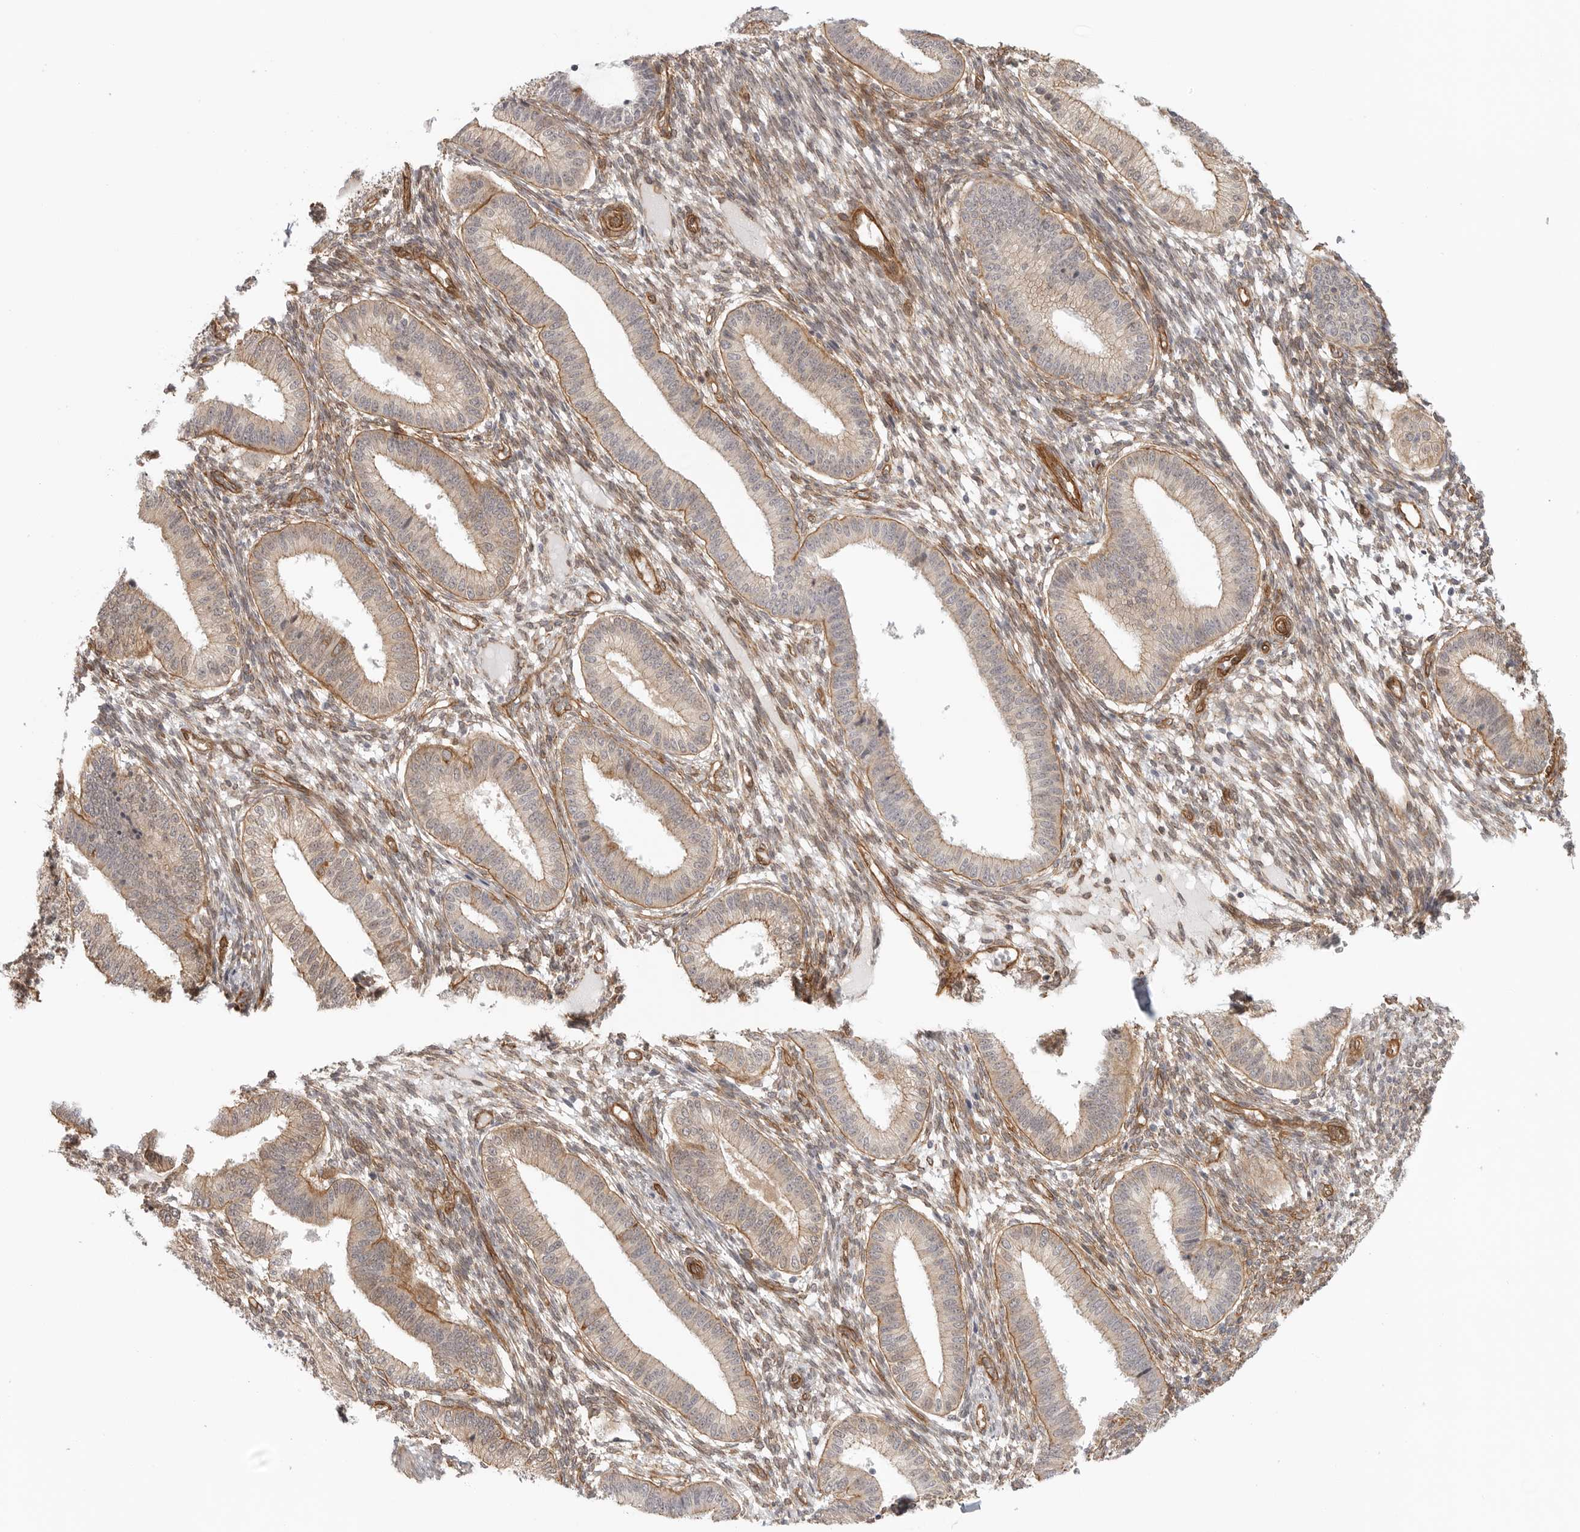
{"staining": {"intensity": "weak", "quantity": "<25%", "location": "cytoplasmic/membranous"}, "tissue": "endometrium", "cell_type": "Cells in endometrial stroma", "image_type": "normal", "snomed": [{"axis": "morphology", "description": "Normal tissue, NOS"}, {"axis": "topography", "description": "Endometrium"}], "caption": "Immunohistochemistry (IHC) of normal endometrium shows no positivity in cells in endometrial stroma.", "gene": "ATOH7", "patient": {"sex": "female", "age": 39}}